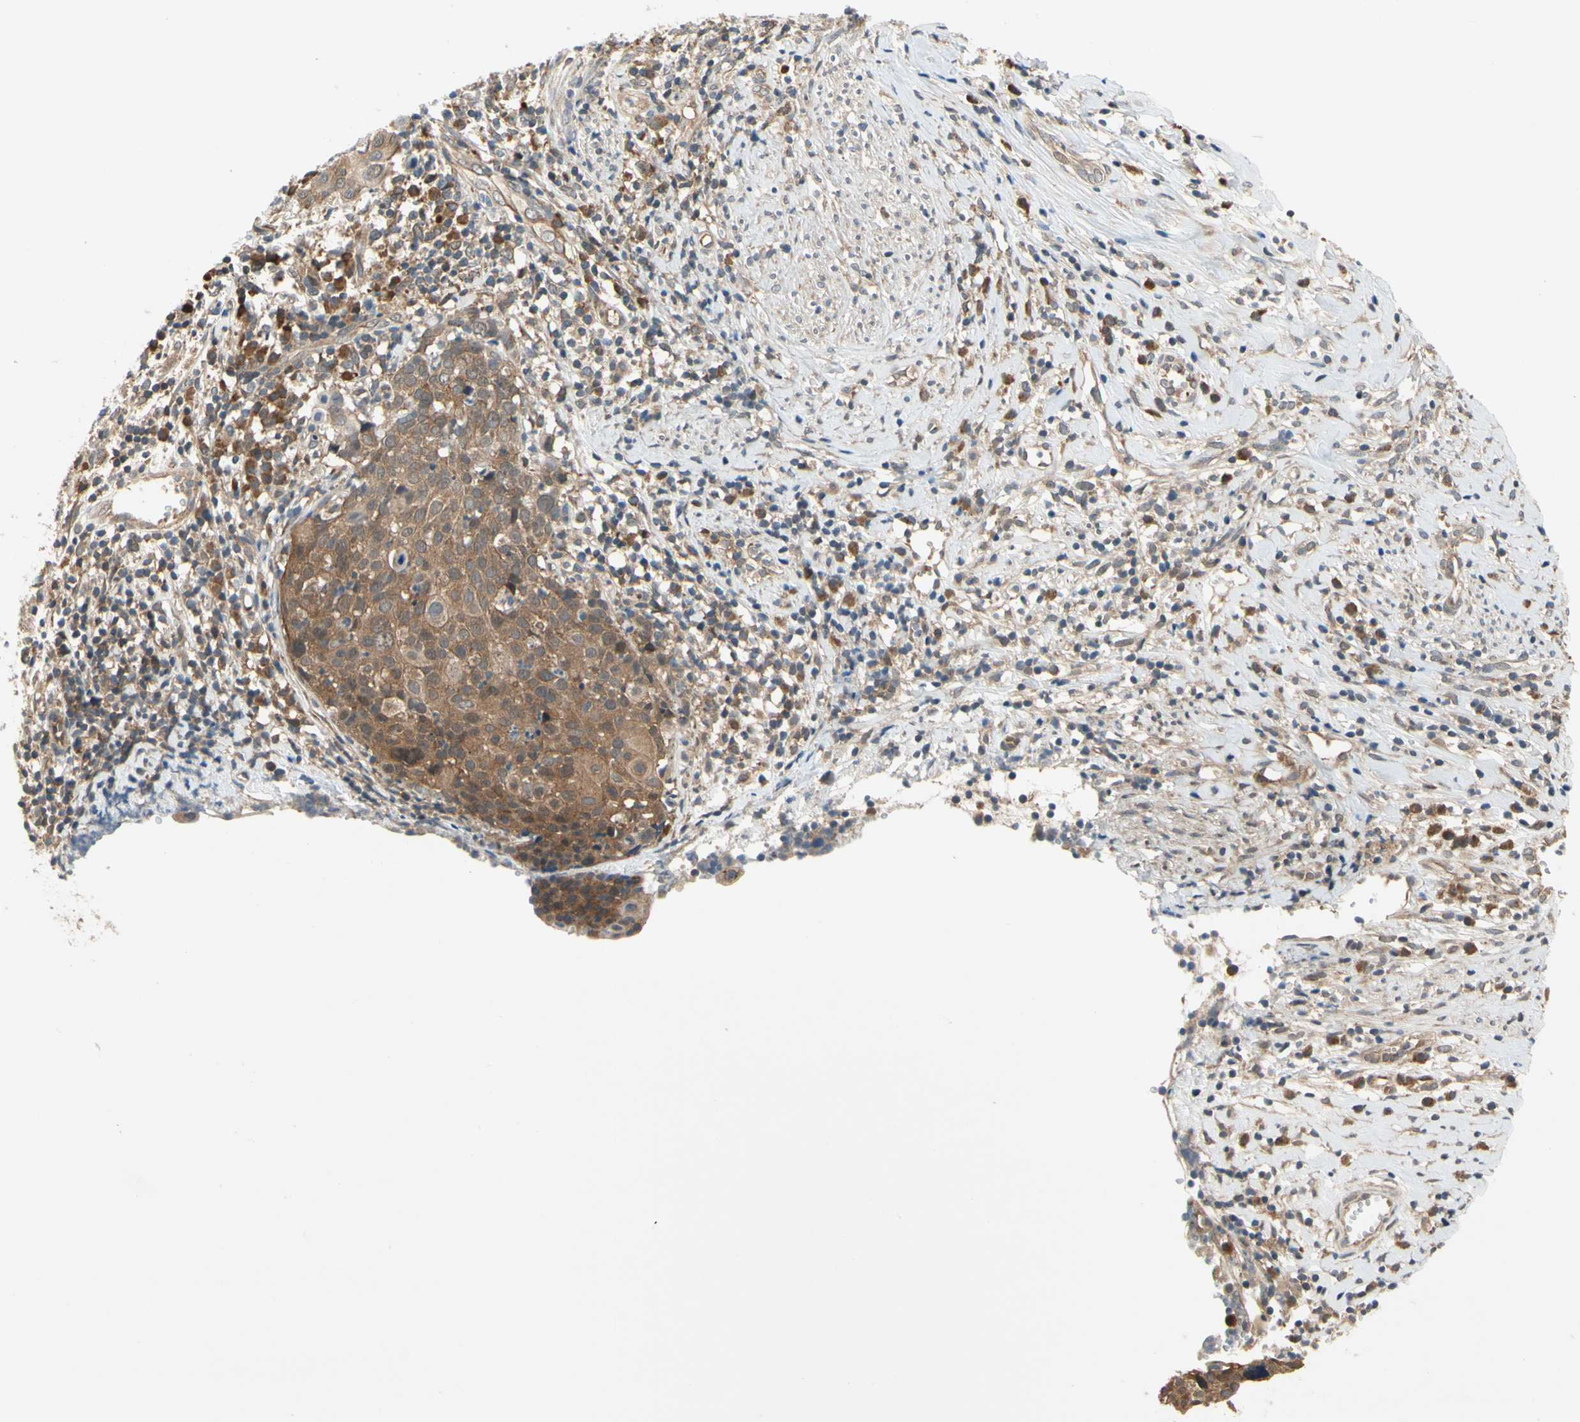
{"staining": {"intensity": "moderate", "quantity": ">75%", "location": "cytoplasmic/membranous"}, "tissue": "cervical cancer", "cell_type": "Tumor cells", "image_type": "cancer", "snomed": [{"axis": "morphology", "description": "Squamous cell carcinoma, NOS"}, {"axis": "topography", "description": "Cervix"}], "caption": "A brown stain labels moderate cytoplasmic/membranous expression of a protein in human cervical cancer (squamous cell carcinoma) tumor cells. The staining is performed using DAB brown chromogen to label protein expression. The nuclei are counter-stained blue using hematoxylin.", "gene": "TDRP", "patient": {"sex": "female", "age": 40}}